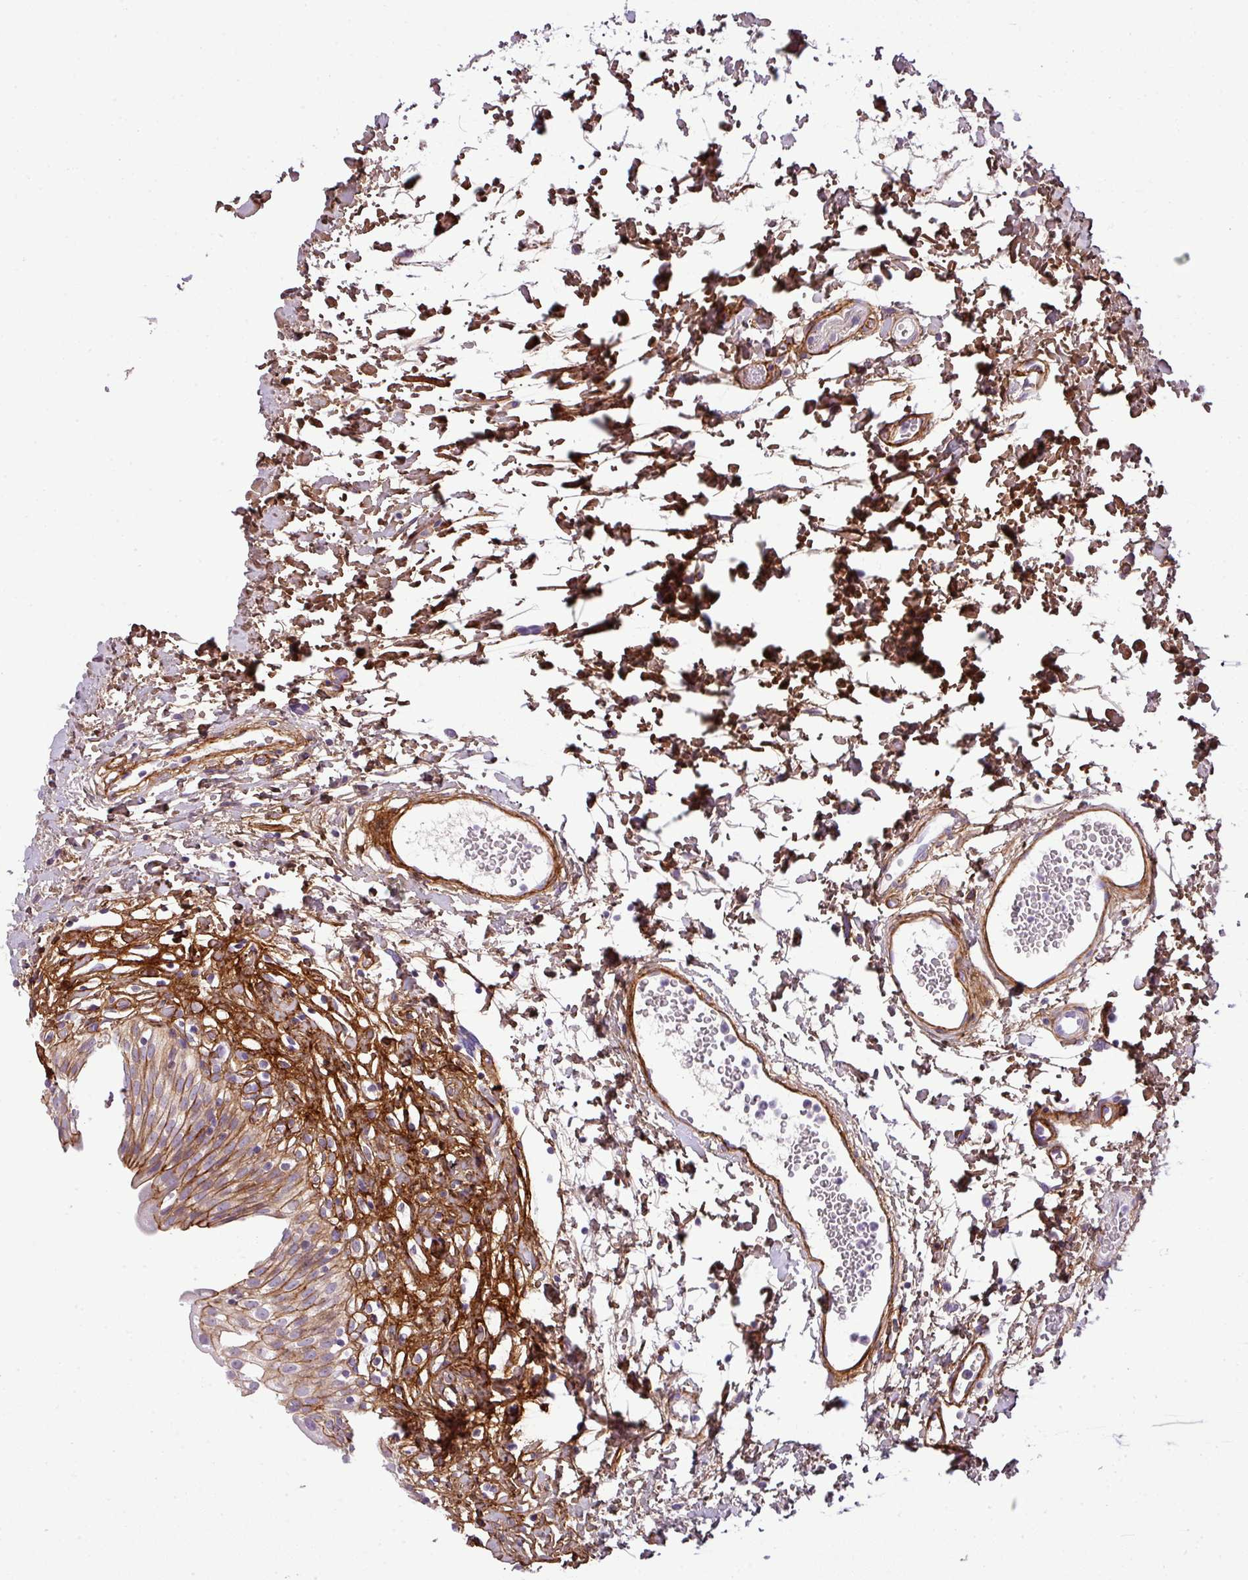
{"staining": {"intensity": "moderate", "quantity": ">75%", "location": "cytoplasmic/membranous"}, "tissue": "urinary bladder", "cell_type": "Urothelial cells", "image_type": "normal", "snomed": [{"axis": "morphology", "description": "Normal tissue, NOS"}, {"axis": "topography", "description": "Urinary bladder"}], "caption": "About >75% of urothelial cells in benign urinary bladder show moderate cytoplasmic/membranous protein expression as visualized by brown immunohistochemical staining.", "gene": "PARD6G", "patient": {"sex": "male", "age": 51}}